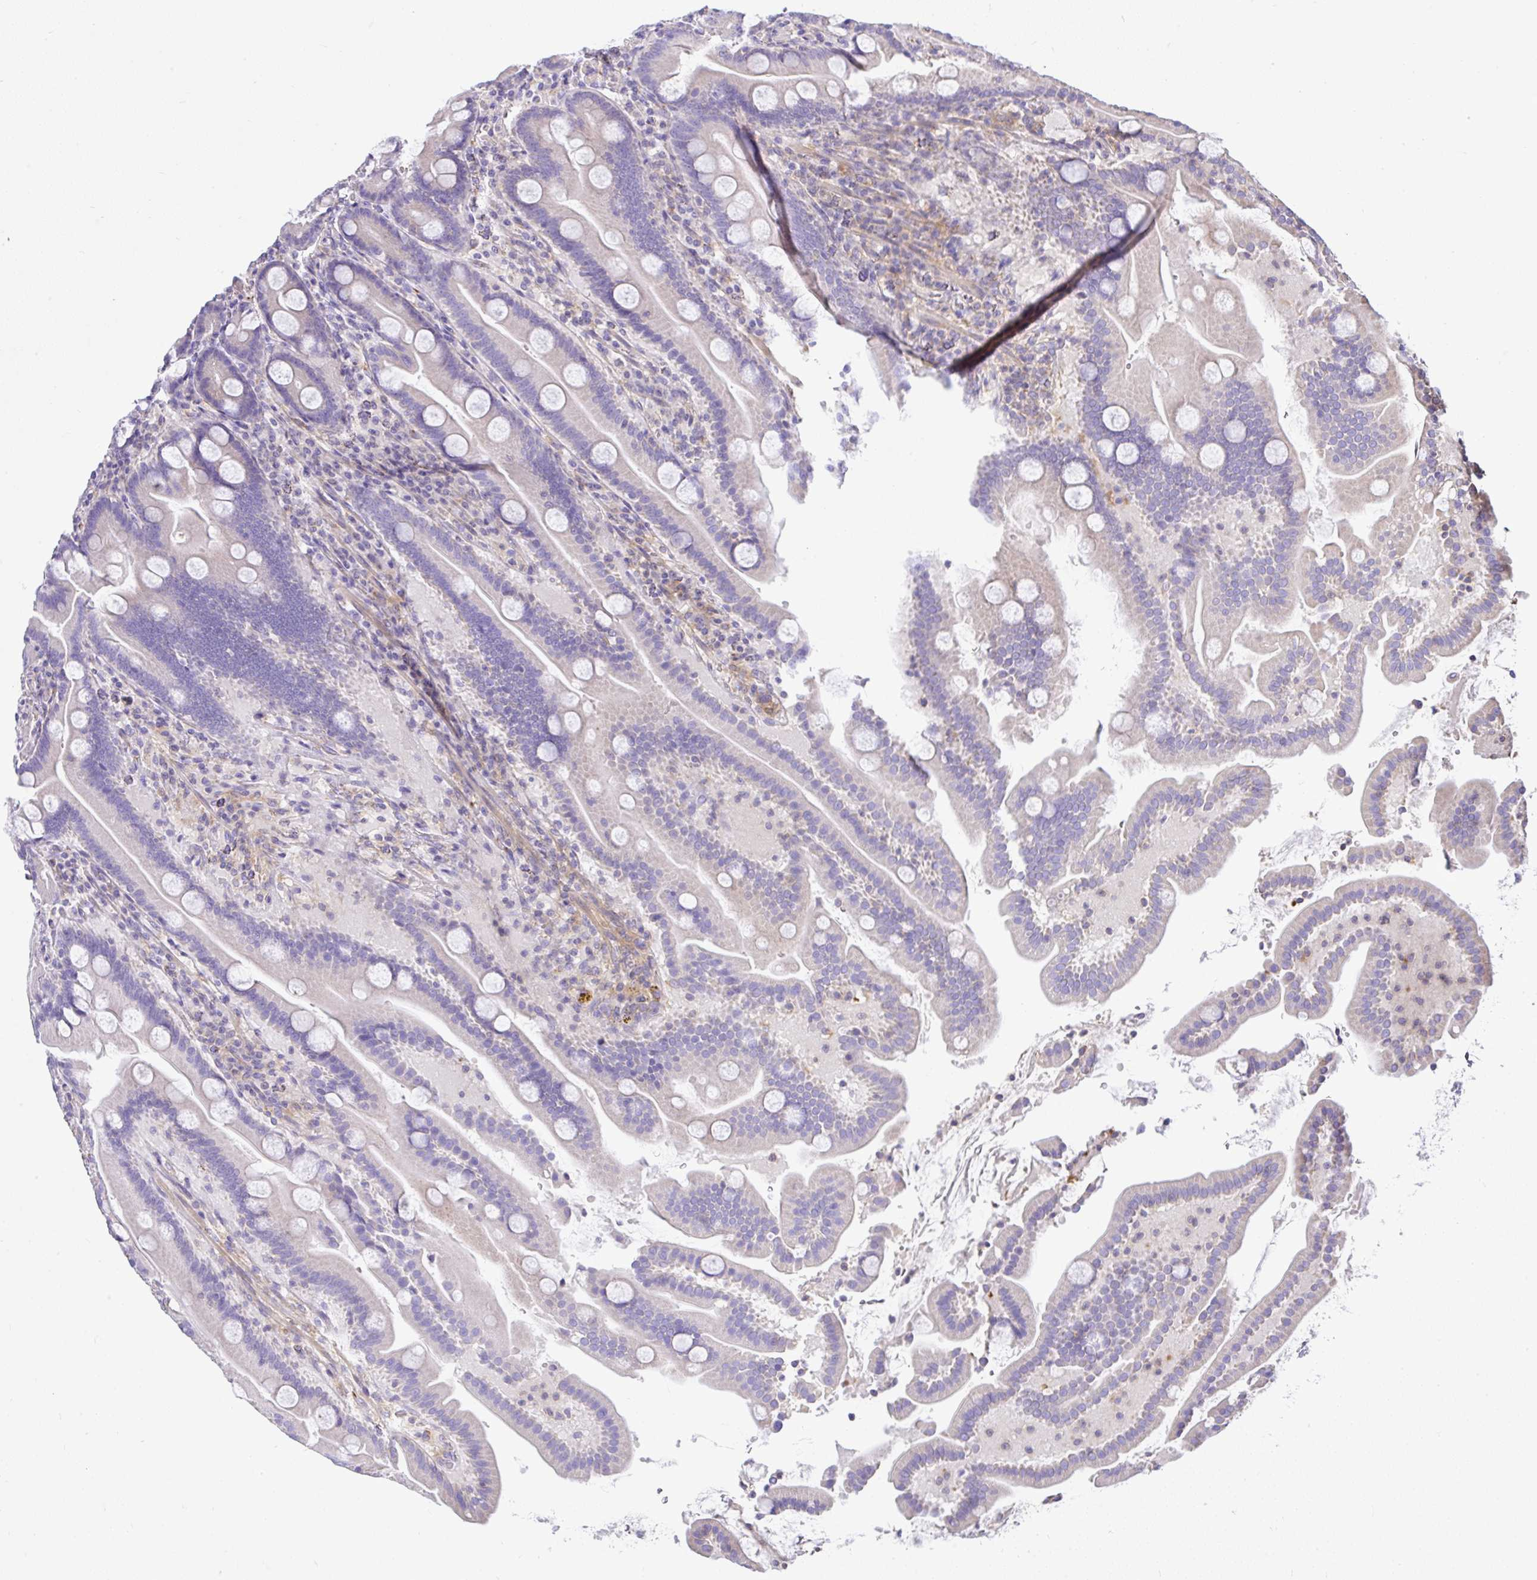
{"staining": {"intensity": "negative", "quantity": "none", "location": "none"}, "tissue": "duodenum", "cell_type": "Glandular cells", "image_type": "normal", "snomed": [{"axis": "morphology", "description": "Normal tissue, NOS"}, {"axis": "topography", "description": "Duodenum"}], "caption": "Photomicrograph shows no protein staining in glandular cells of normal duodenum.", "gene": "CCDC142", "patient": {"sex": "male", "age": 55}}